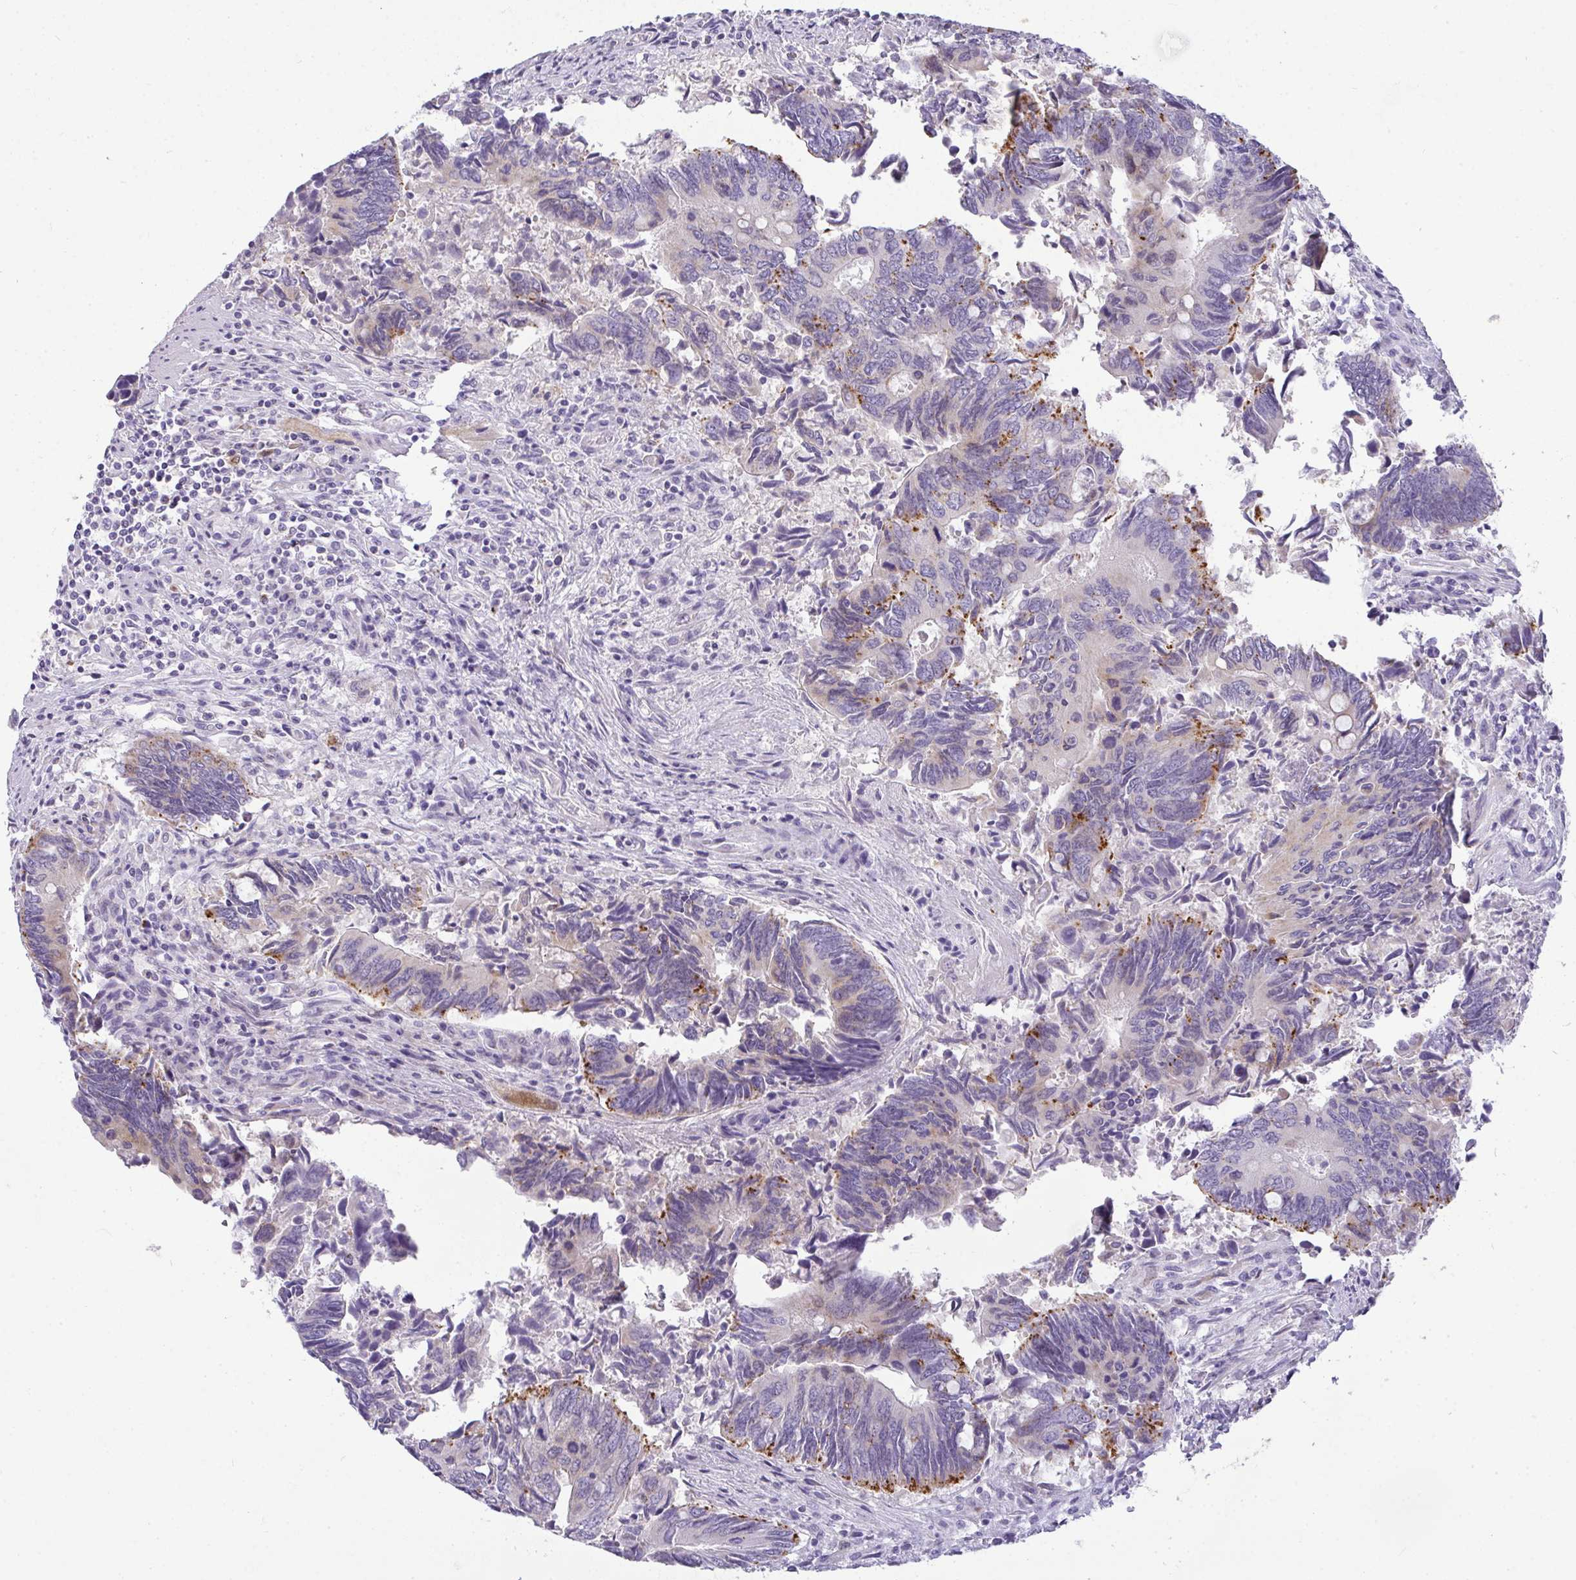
{"staining": {"intensity": "moderate", "quantity": "25%-75%", "location": "cytoplasmic/membranous"}, "tissue": "colorectal cancer", "cell_type": "Tumor cells", "image_type": "cancer", "snomed": [{"axis": "morphology", "description": "Adenocarcinoma, NOS"}, {"axis": "topography", "description": "Colon"}], "caption": "Moderate cytoplasmic/membranous positivity for a protein is appreciated in about 25%-75% of tumor cells of colorectal cancer using immunohistochemistry (IHC).", "gene": "LIPE", "patient": {"sex": "male", "age": 87}}